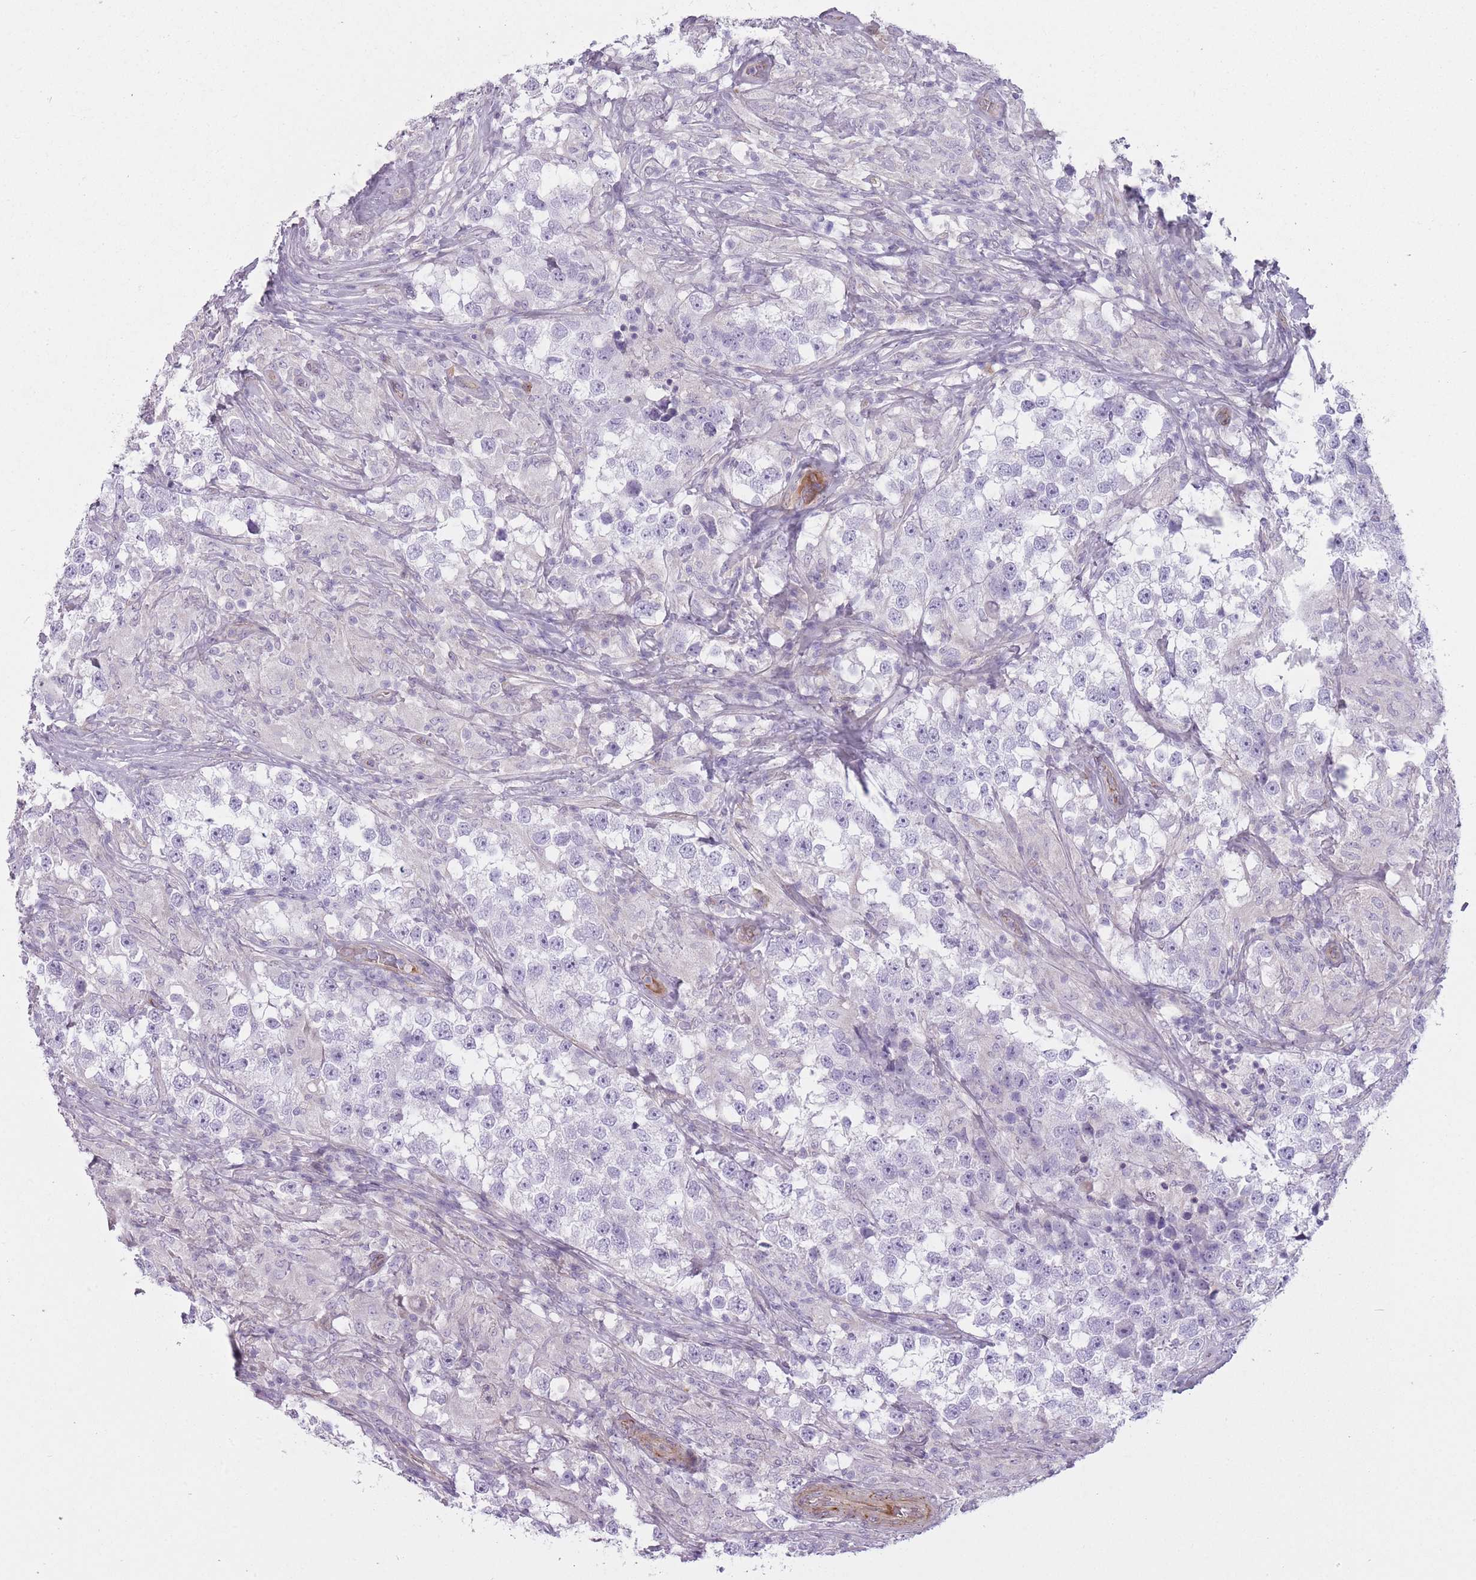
{"staining": {"intensity": "negative", "quantity": "none", "location": "none"}, "tissue": "testis cancer", "cell_type": "Tumor cells", "image_type": "cancer", "snomed": [{"axis": "morphology", "description": "Seminoma, NOS"}, {"axis": "topography", "description": "Testis"}], "caption": "The histopathology image displays no significant staining in tumor cells of seminoma (testis).", "gene": "PGRMC2", "patient": {"sex": "male", "age": 46}}